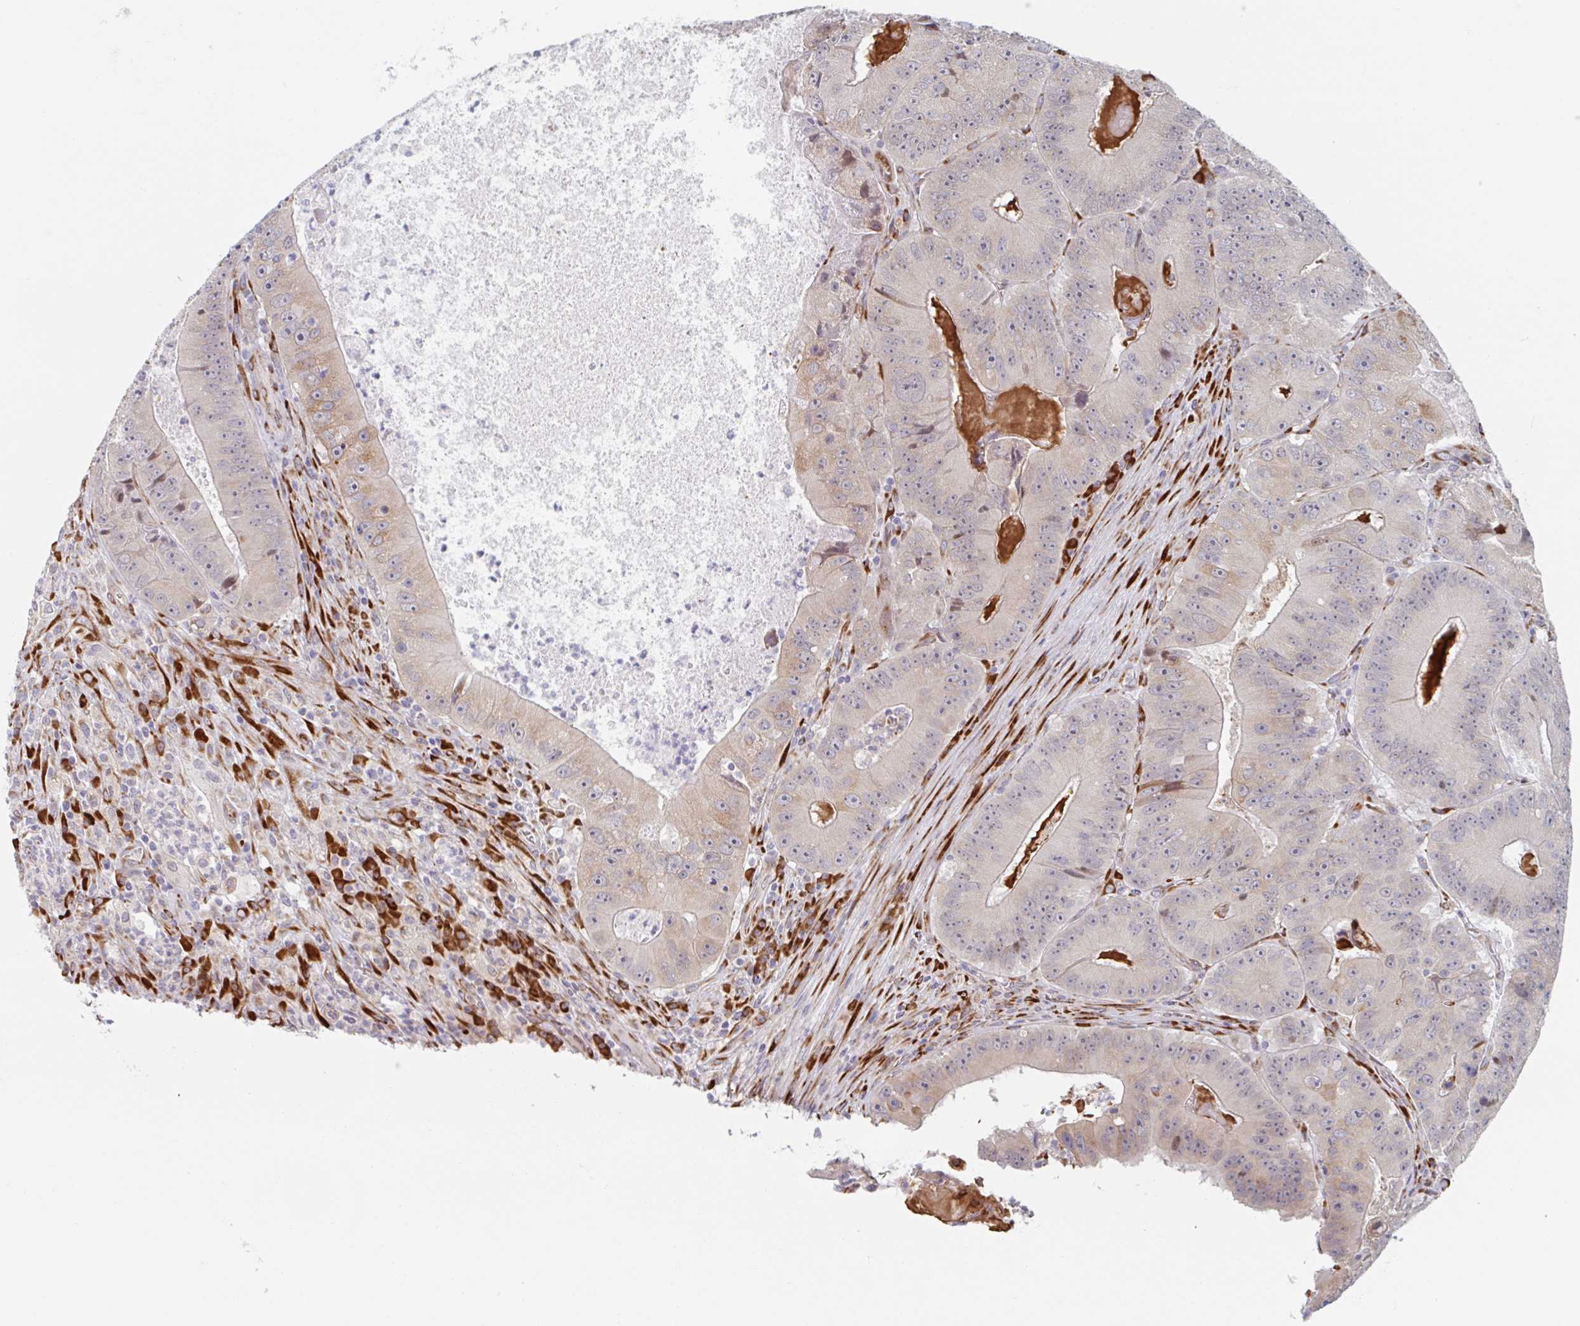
{"staining": {"intensity": "weak", "quantity": "<25%", "location": "cytoplasmic/membranous"}, "tissue": "colorectal cancer", "cell_type": "Tumor cells", "image_type": "cancer", "snomed": [{"axis": "morphology", "description": "Adenocarcinoma, NOS"}, {"axis": "topography", "description": "Colon"}], "caption": "Micrograph shows no protein positivity in tumor cells of colorectal cancer tissue.", "gene": "TRAPPC10", "patient": {"sex": "female", "age": 86}}